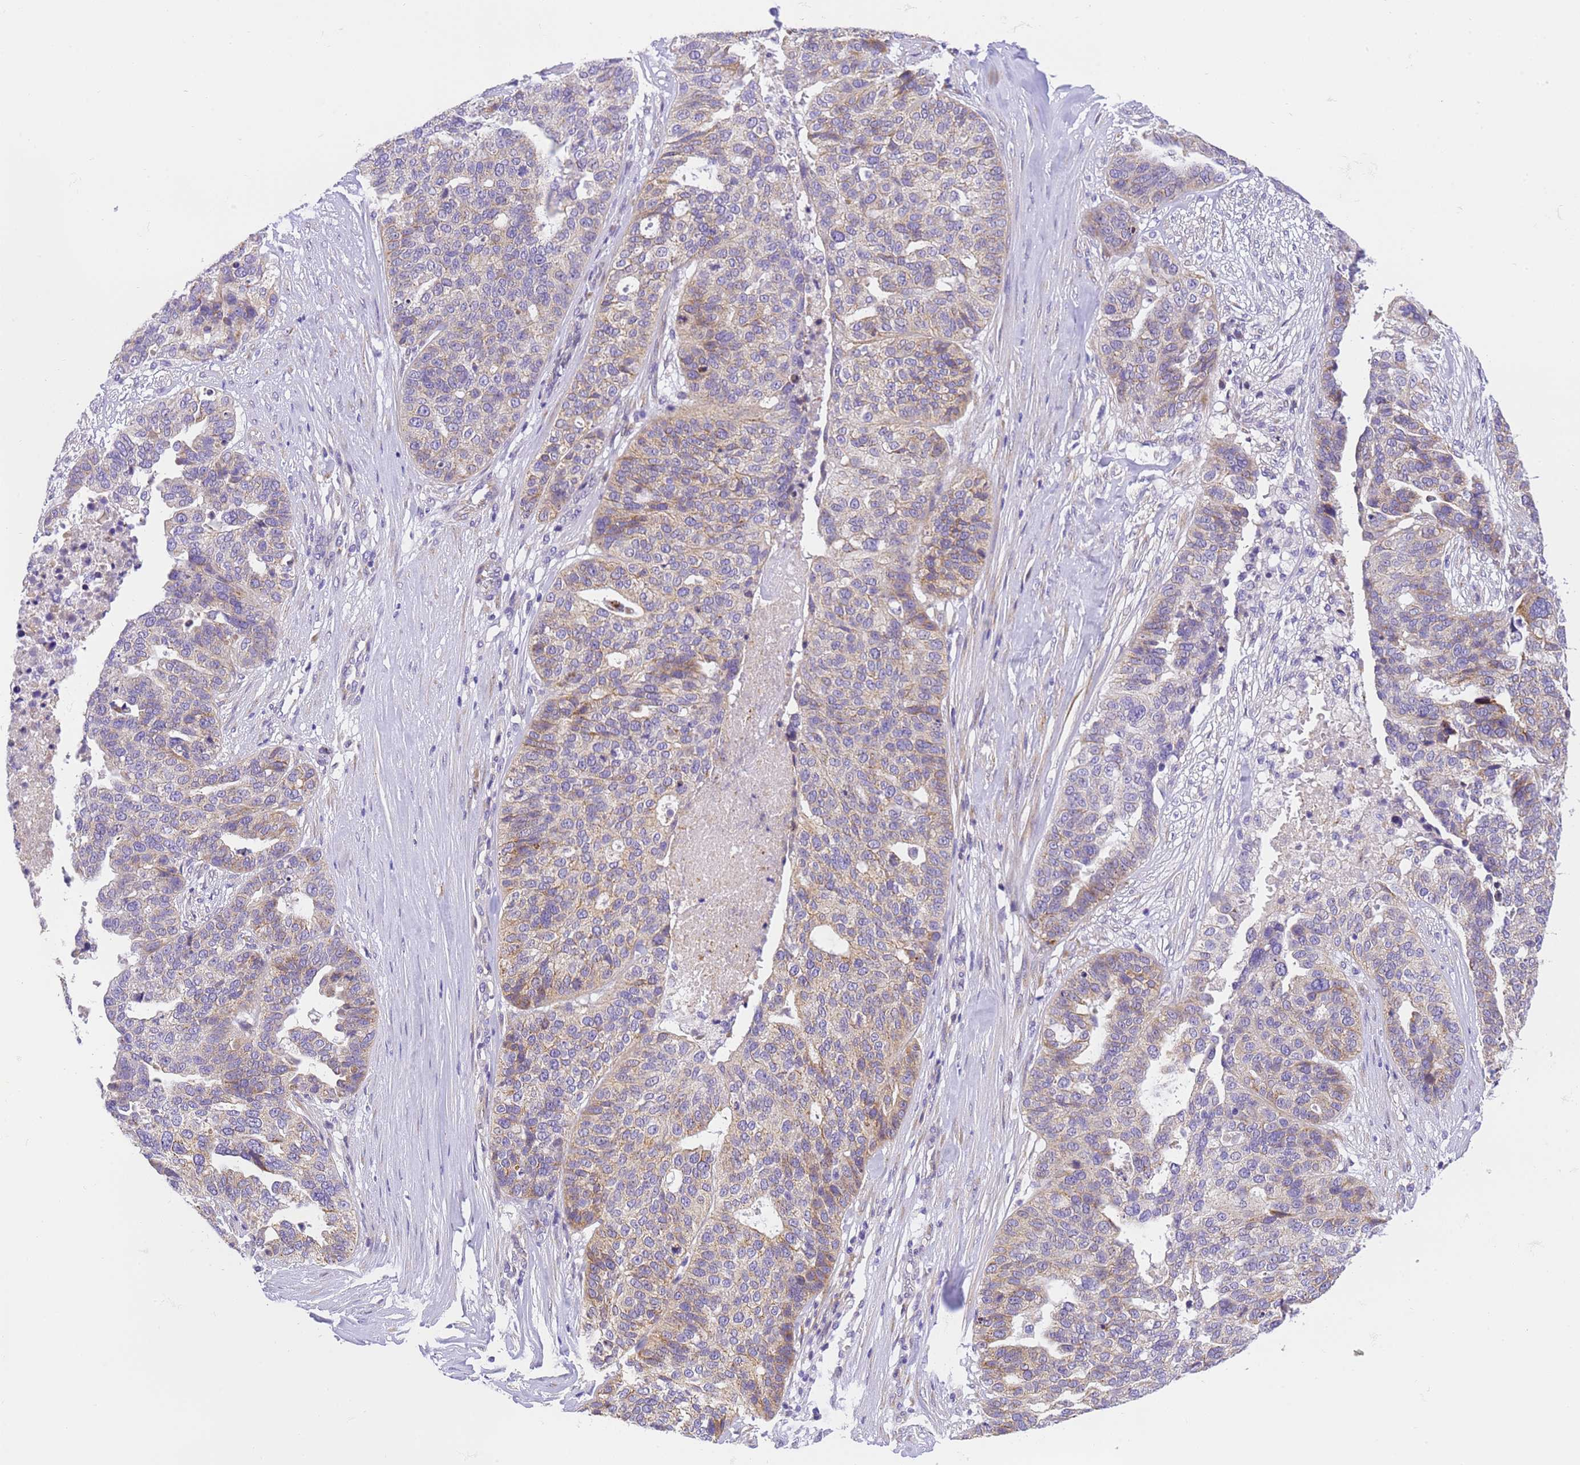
{"staining": {"intensity": "weak", "quantity": "25%-75%", "location": "cytoplasmic/membranous"}, "tissue": "ovarian cancer", "cell_type": "Tumor cells", "image_type": "cancer", "snomed": [{"axis": "morphology", "description": "Cystadenocarcinoma, serous, NOS"}, {"axis": "topography", "description": "Ovary"}], "caption": "Immunohistochemical staining of human ovarian serous cystadenocarcinoma reveals weak cytoplasmic/membranous protein expression in about 25%-75% of tumor cells. (brown staining indicates protein expression, while blue staining denotes nuclei).", "gene": "RHBDD3", "patient": {"sex": "female", "age": 59}}